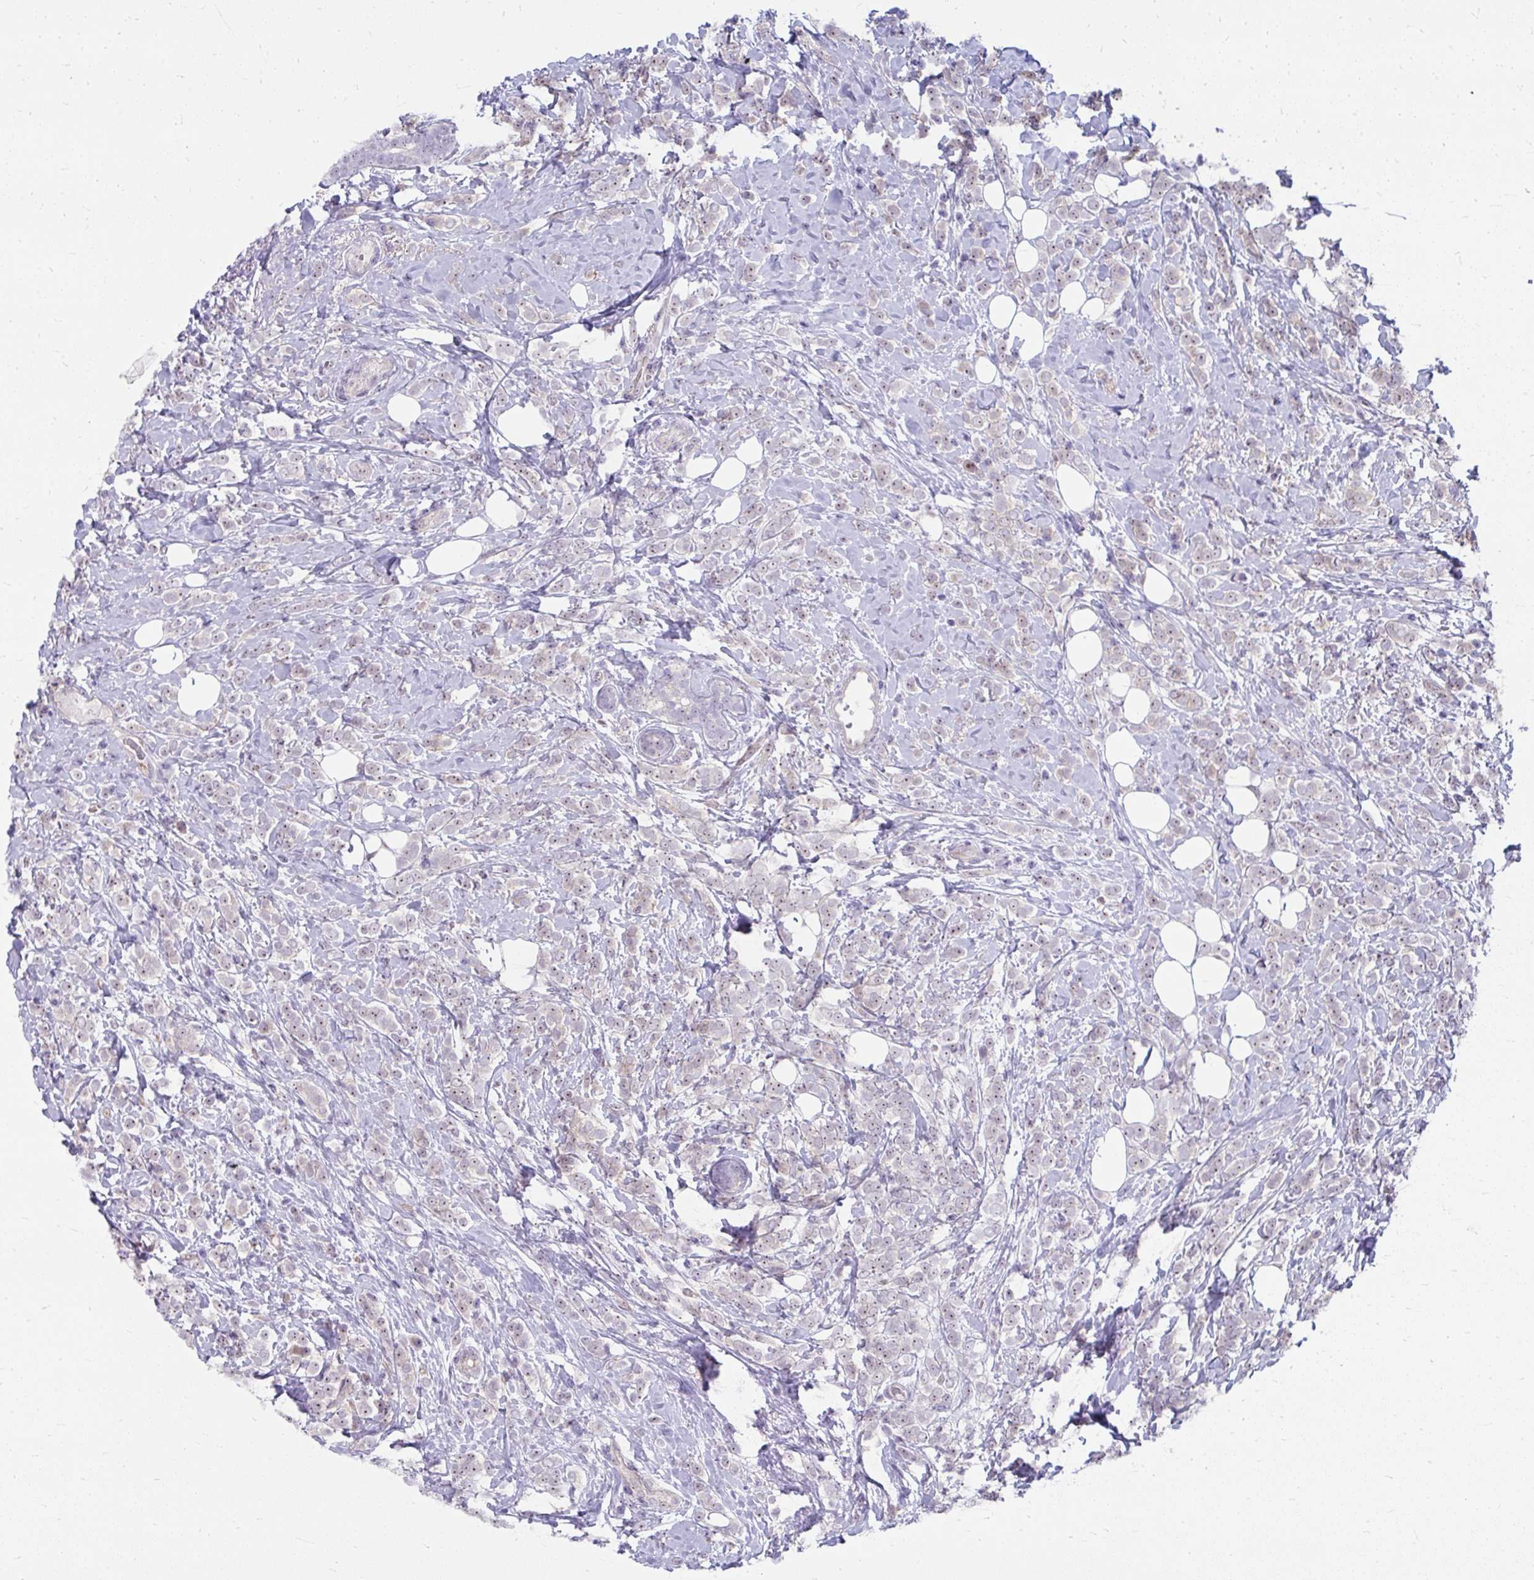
{"staining": {"intensity": "weak", "quantity": "25%-75%", "location": "nuclear"}, "tissue": "breast cancer", "cell_type": "Tumor cells", "image_type": "cancer", "snomed": [{"axis": "morphology", "description": "Lobular carcinoma"}, {"axis": "topography", "description": "Breast"}], "caption": "High-magnification brightfield microscopy of breast cancer (lobular carcinoma) stained with DAB (3,3'-diaminobenzidine) (brown) and counterstained with hematoxylin (blue). tumor cells exhibit weak nuclear expression is seen in about25%-75% of cells.", "gene": "MUS81", "patient": {"sex": "female", "age": 49}}